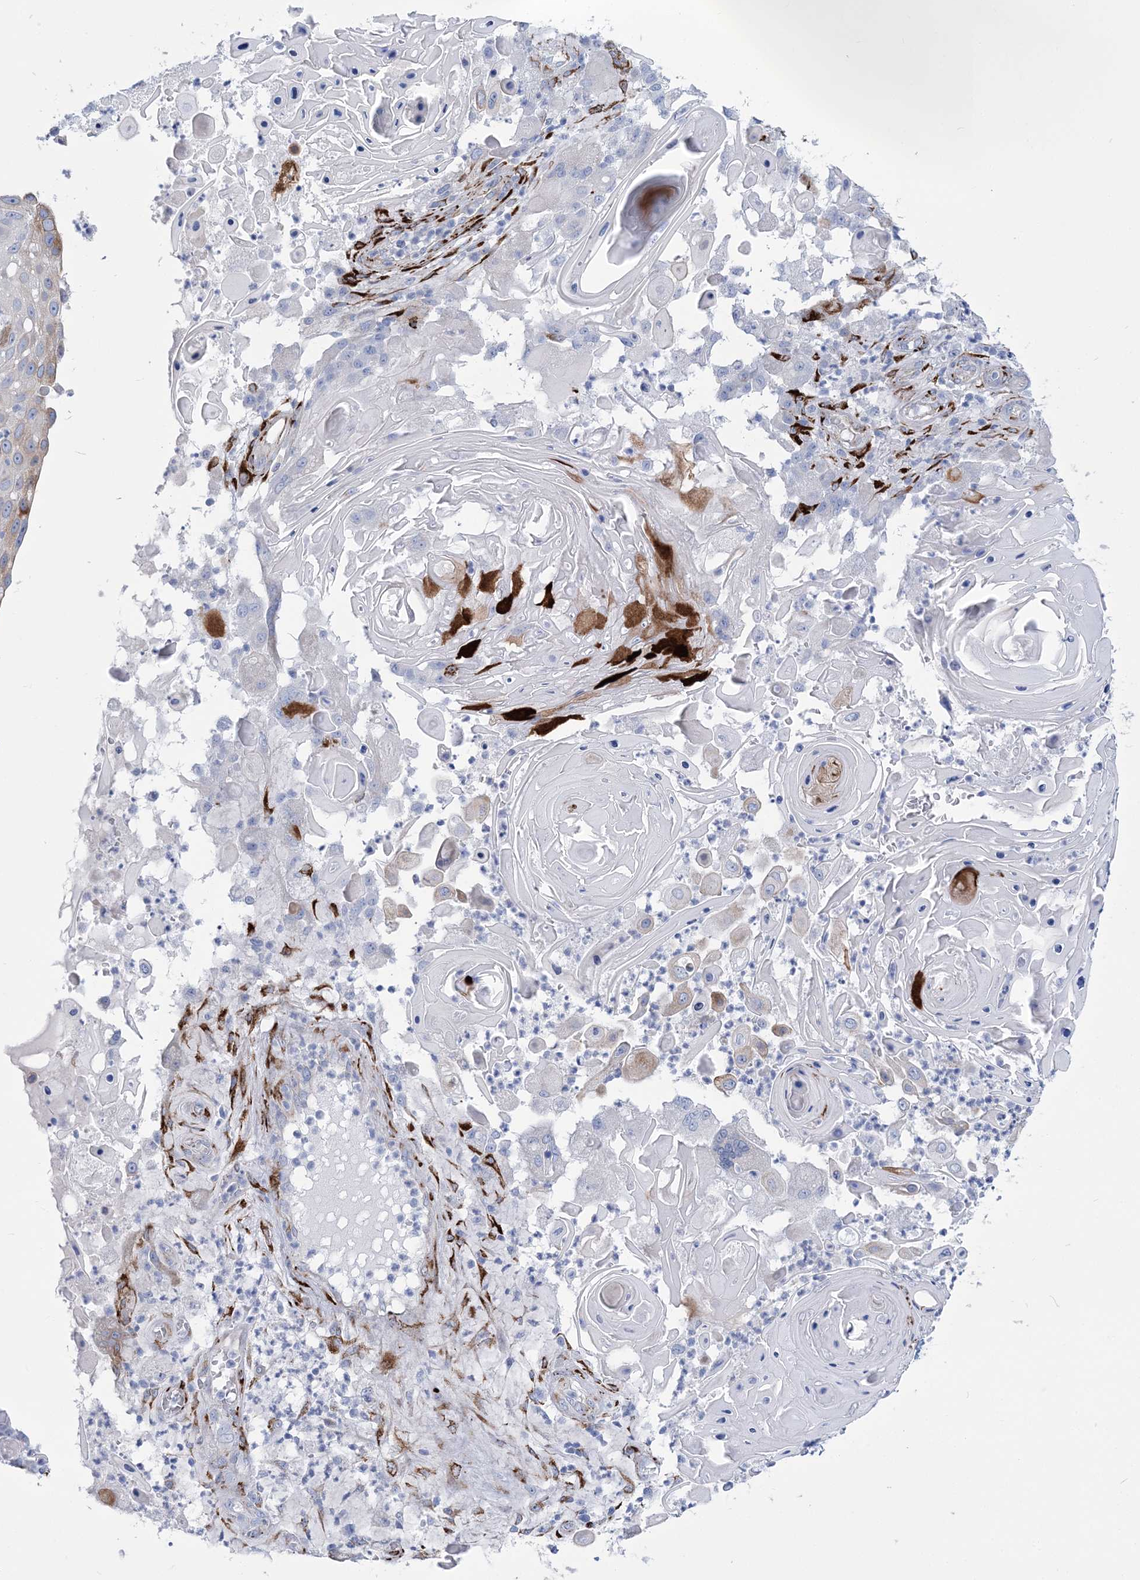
{"staining": {"intensity": "negative", "quantity": "none", "location": "none"}, "tissue": "skin cancer", "cell_type": "Tumor cells", "image_type": "cancer", "snomed": [{"axis": "morphology", "description": "Squamous cell carcinoma, NOS"}, {"axis": "topography", "description": "Skin"}], "caption": "Tumor cells show no significant staining in skin cancer.", "gene": "RAB11FIP5", "patient": {"sex": "female", "age": 44}}